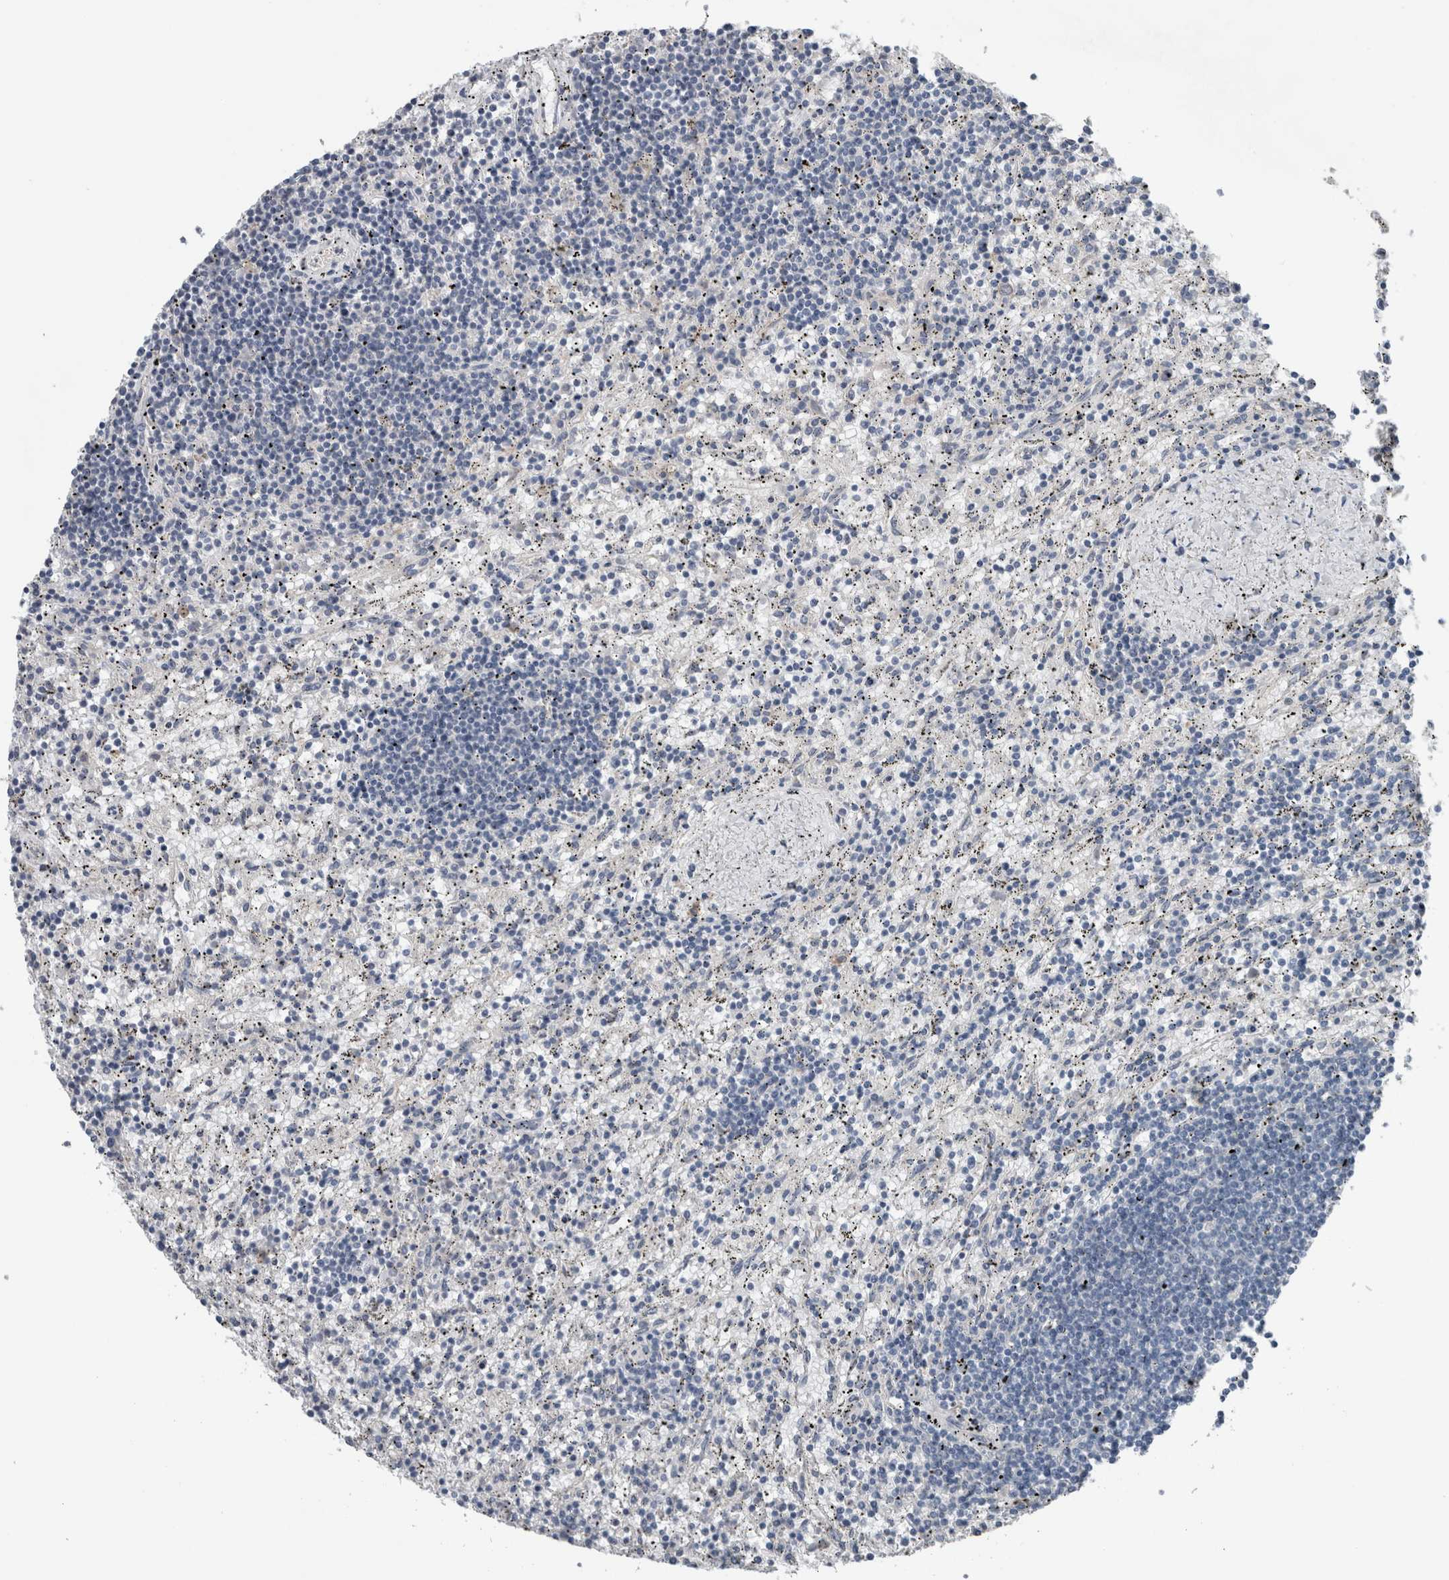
{"staining": {"intensity": "negative", "quantity": "none", "location": "none"}, "tissue": "lymphoma", "cell_type": "Tumor cells", "image_type": "cancer", "snomed": [{"axis": "morphology", "description": "Malignant lymphoma, non-Hodgkin's type, Low grade"}, {"axis": "topography", "description": "Spleen"}], "caption": "An IHC micrograph of malignant lymphoma, non-Hodgkin's type (low-grade) is shown. There is no staining in tumor cells of malignant lymphoma, non-Hodgkin's type (low-grade). (Stains: DAB immunohistochemistry with hematoxylin counter stain, Microscopy: brightfield microscopy at high magnification).", "gene": "CRNN", "patient": {"sex": "male", "age": 76}}